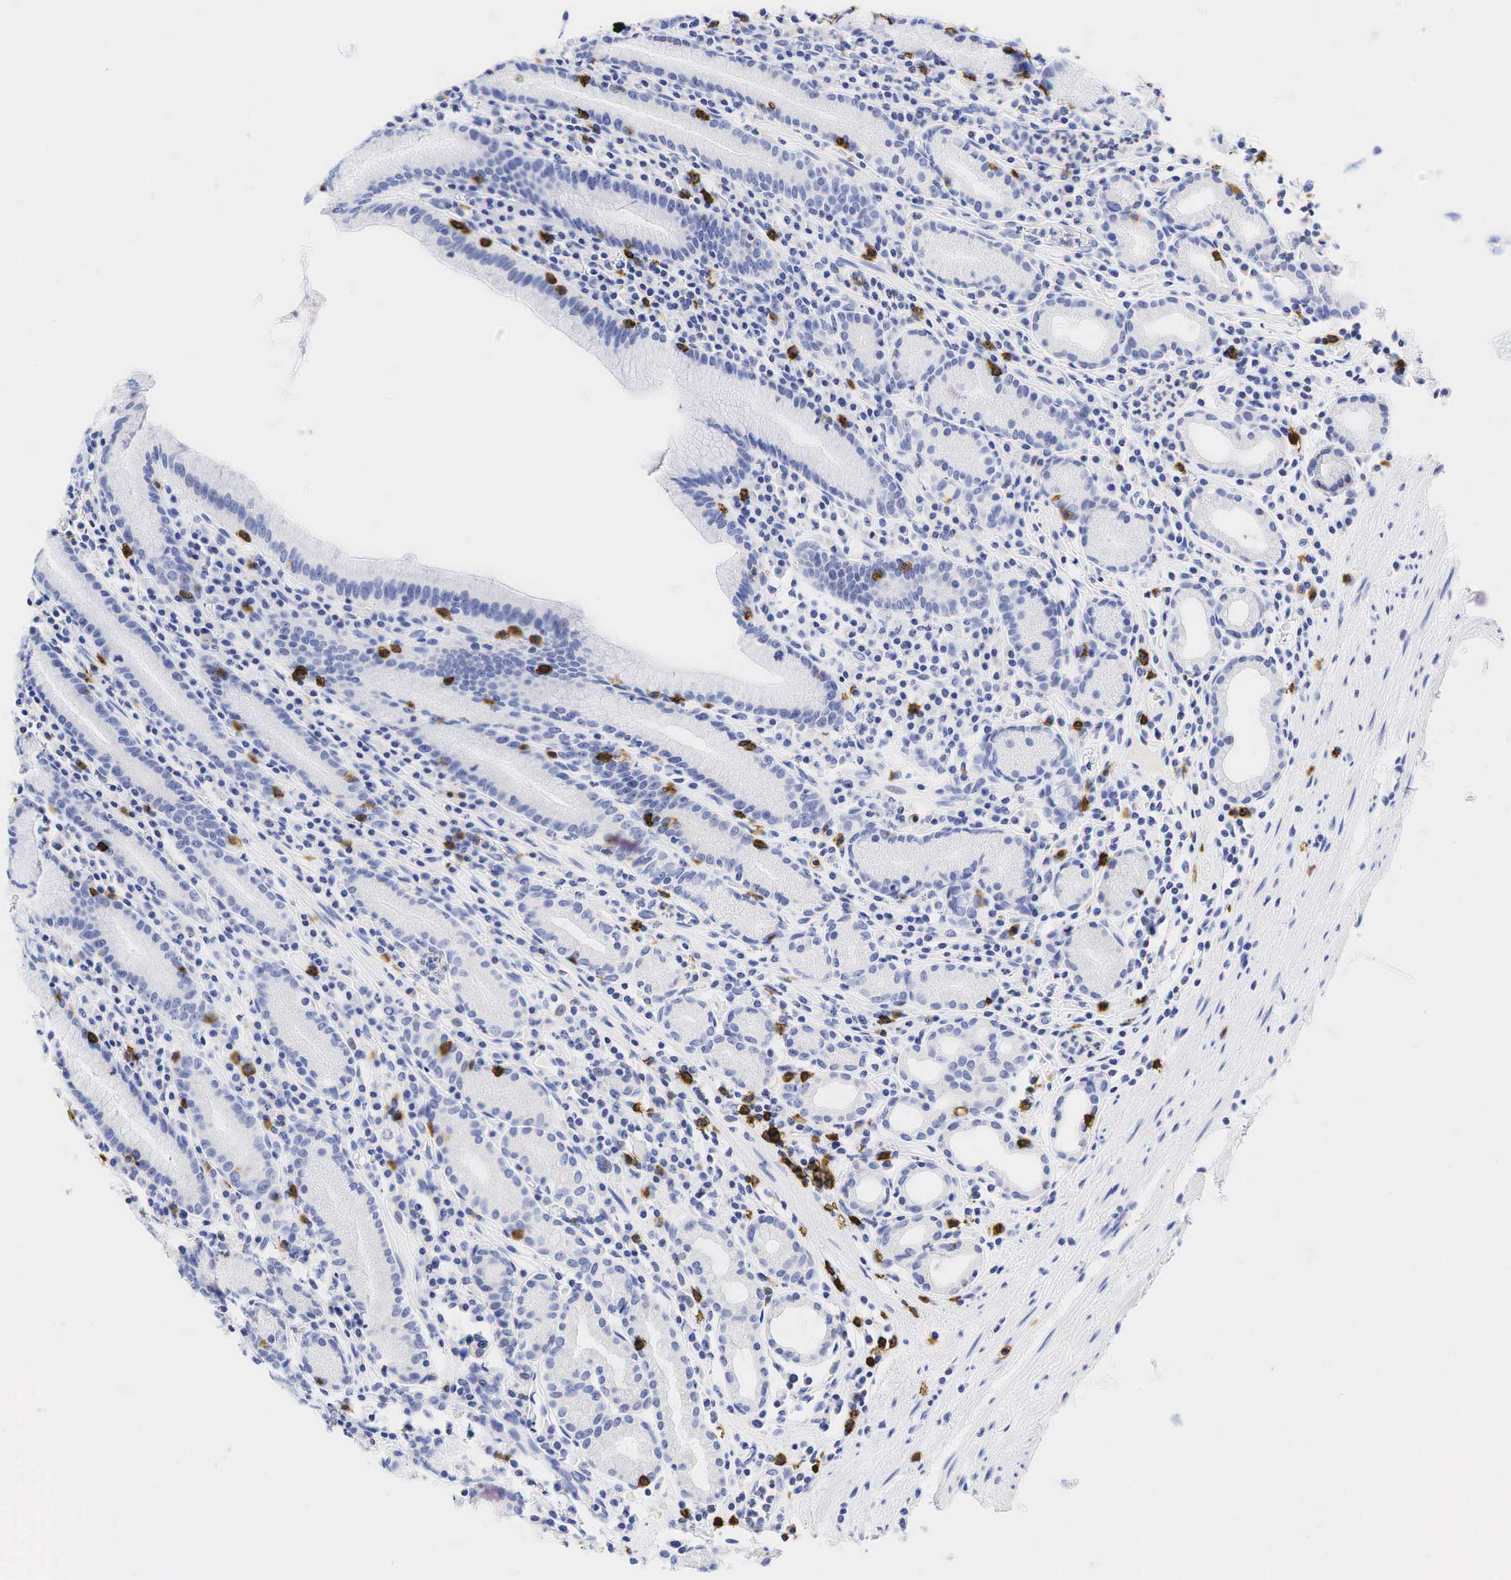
{"staining": {"intensity": "negative", "quantity": "none", "location": "none"}, "tissue": "stomach", "cell_type": "Glandular cells", "image_type": "normal", "snomed": [{"axis": "morphology", "description": "Normal tissue, NOS"}, {"axis": "topography", "description": "Stomach, lower"}], "caption": "An immunohistochemistry image of unremarkable stomach is shown. There is no staining in glandular cells of stomach.", "gene": "CD8A", "patient": {"sex": "male", "age": 58}}